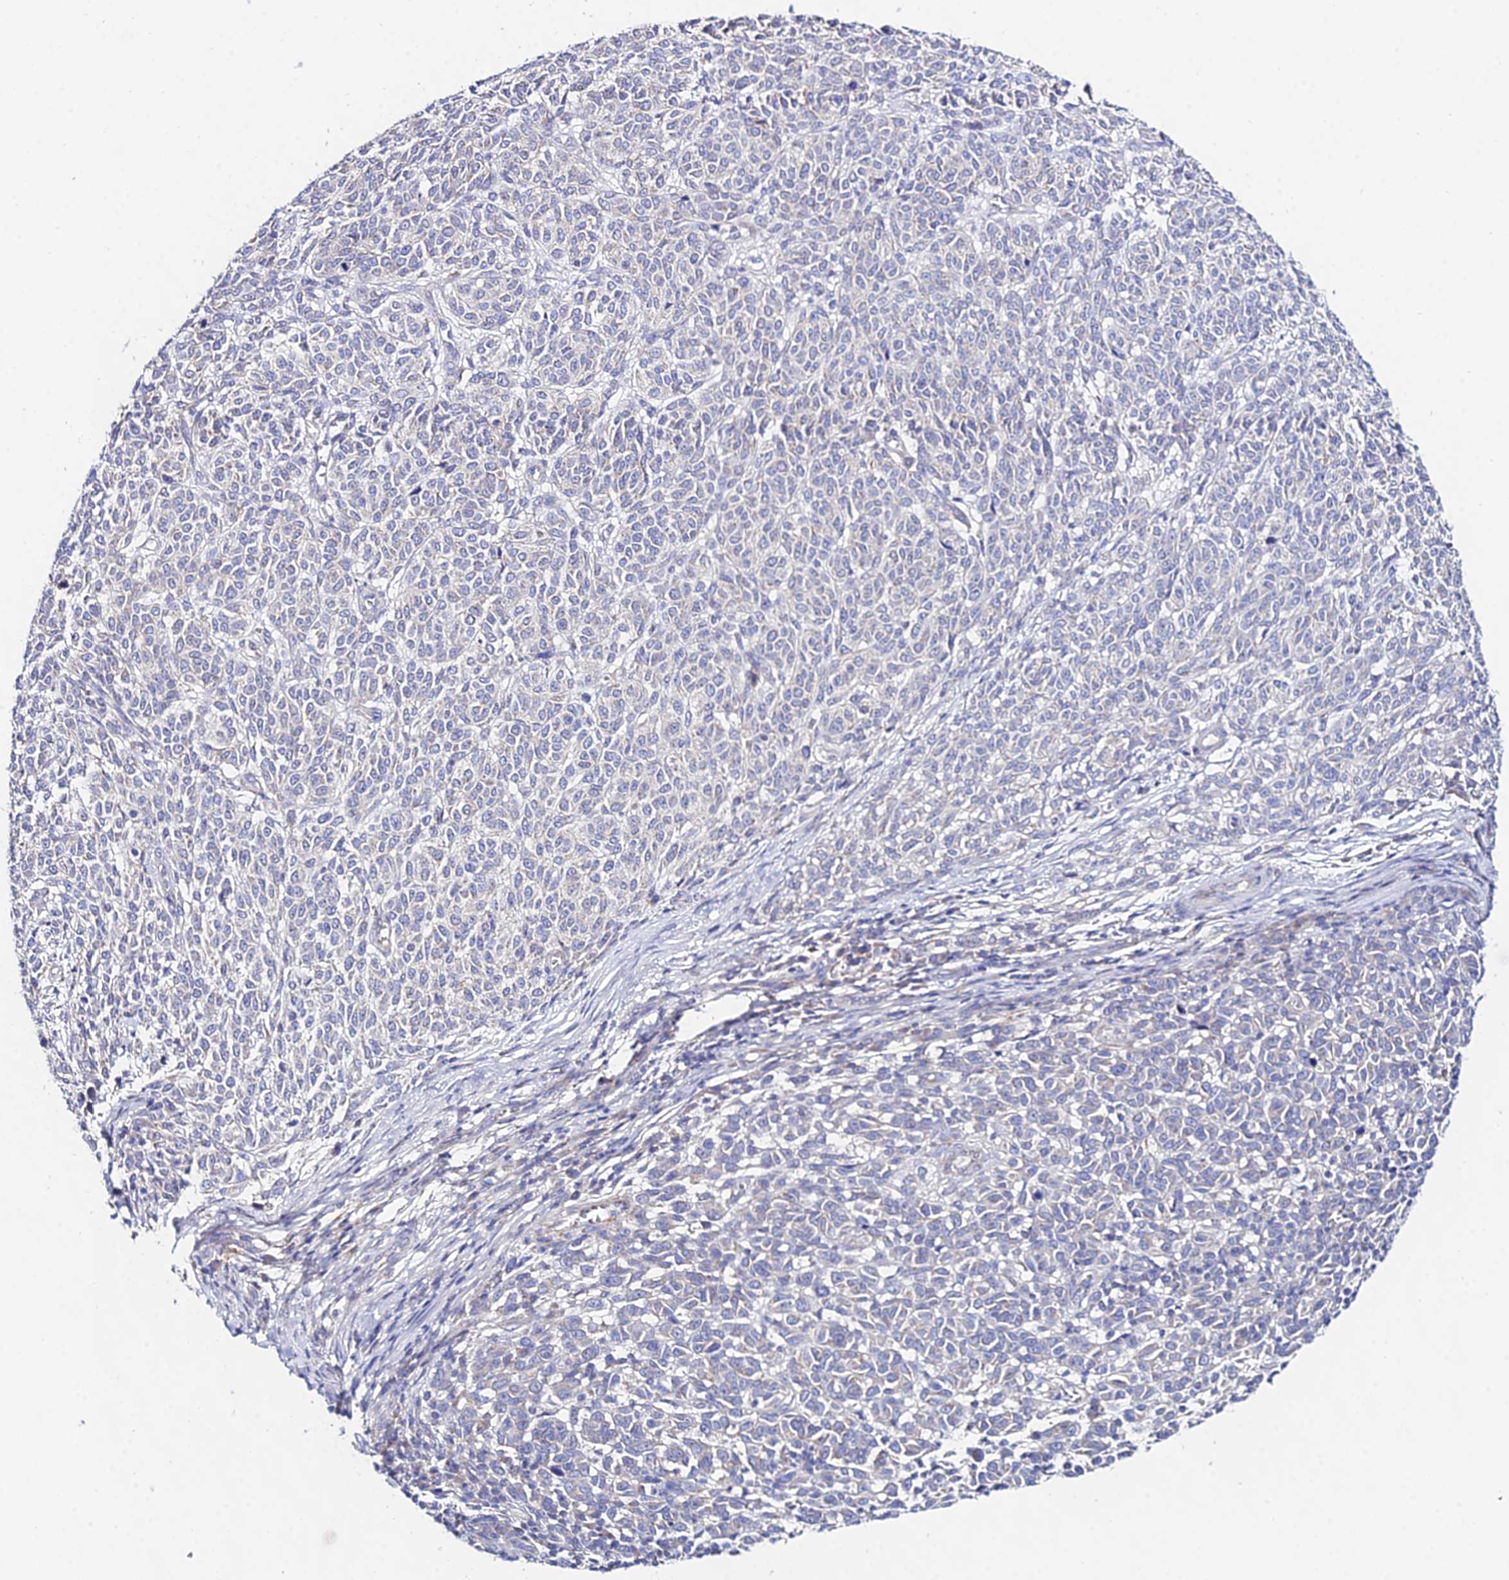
{"staining": {"intensity": "negative", "quantity": "none", "location": "none"}, "tissue": "melanoma", "cell_type": "Tumor cells", "image_type": "cancer", "snomed": [{"axis": "morphology", "description": "Malignant melanoma, NOS"}, {"axis": "topography", "description": "Skin"}], "caption": "Tumor cells show no significant expression in melanoma.", "gene": "PPP2R2C", "patient": {"sex": "male", "age": 49}}